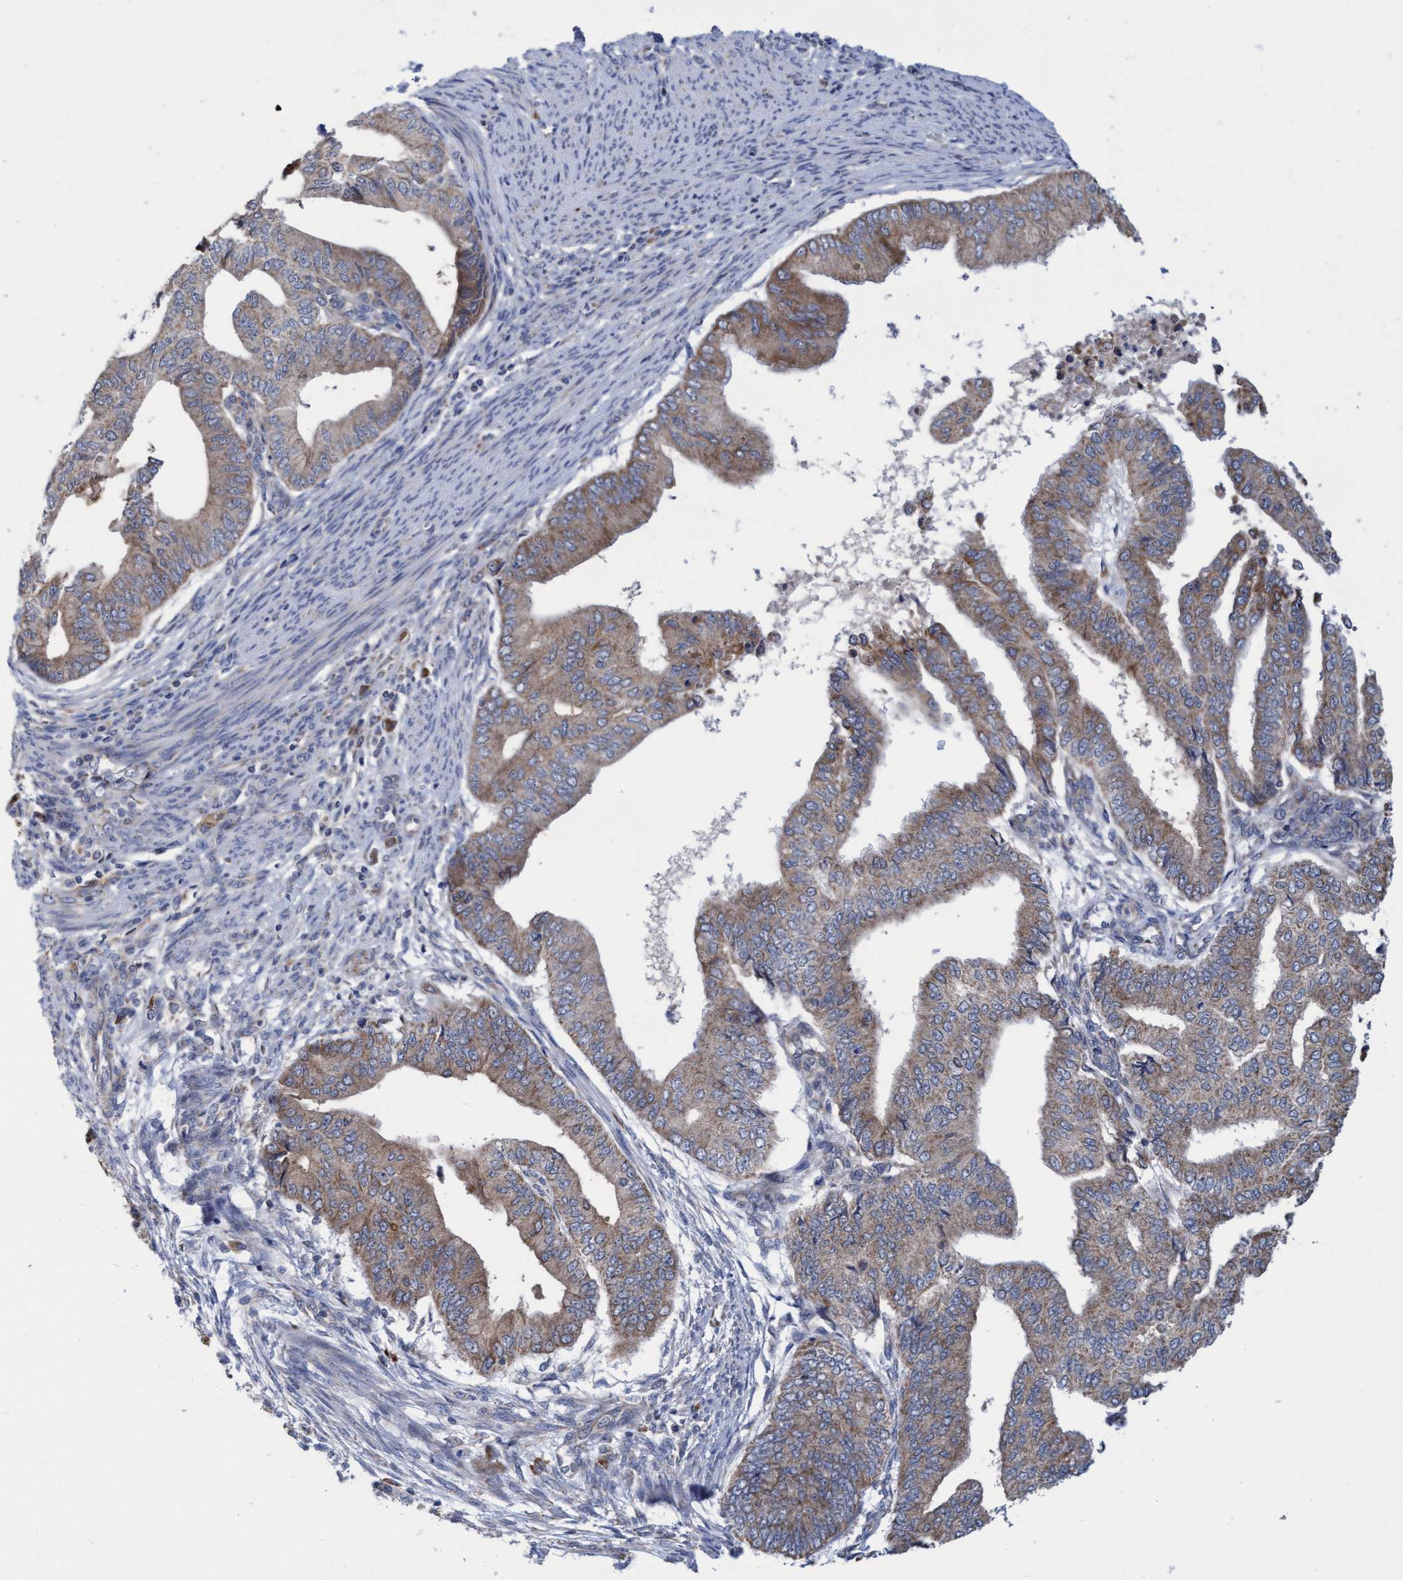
{"staining": {"intensity": "weak", "quantity": ">75%", "location": "cytoplasmic/membranous"}, "tissue": "endometrial cancer", "cell_type": "Tumor cells", "image_type": "cancer", "snomed": [{"axis": "morphology", "description": "Polyp, NOS"}, {"axis": "morphology", "description": "Adenocarcinoma, NOS"}, {"axis": "morphology", "description": "Adenoma, NOS"}, {"axis": "topography", "description": "Endometrium"}], "caption": "Endometrial adenoma was stained to show a protein in brown. There is low levels of weak cytoplasmic/membranous positivity in approximately >75% of tumor cells.", "gene": "NAT16", "patient": {"sex": "female", "age": 79}}